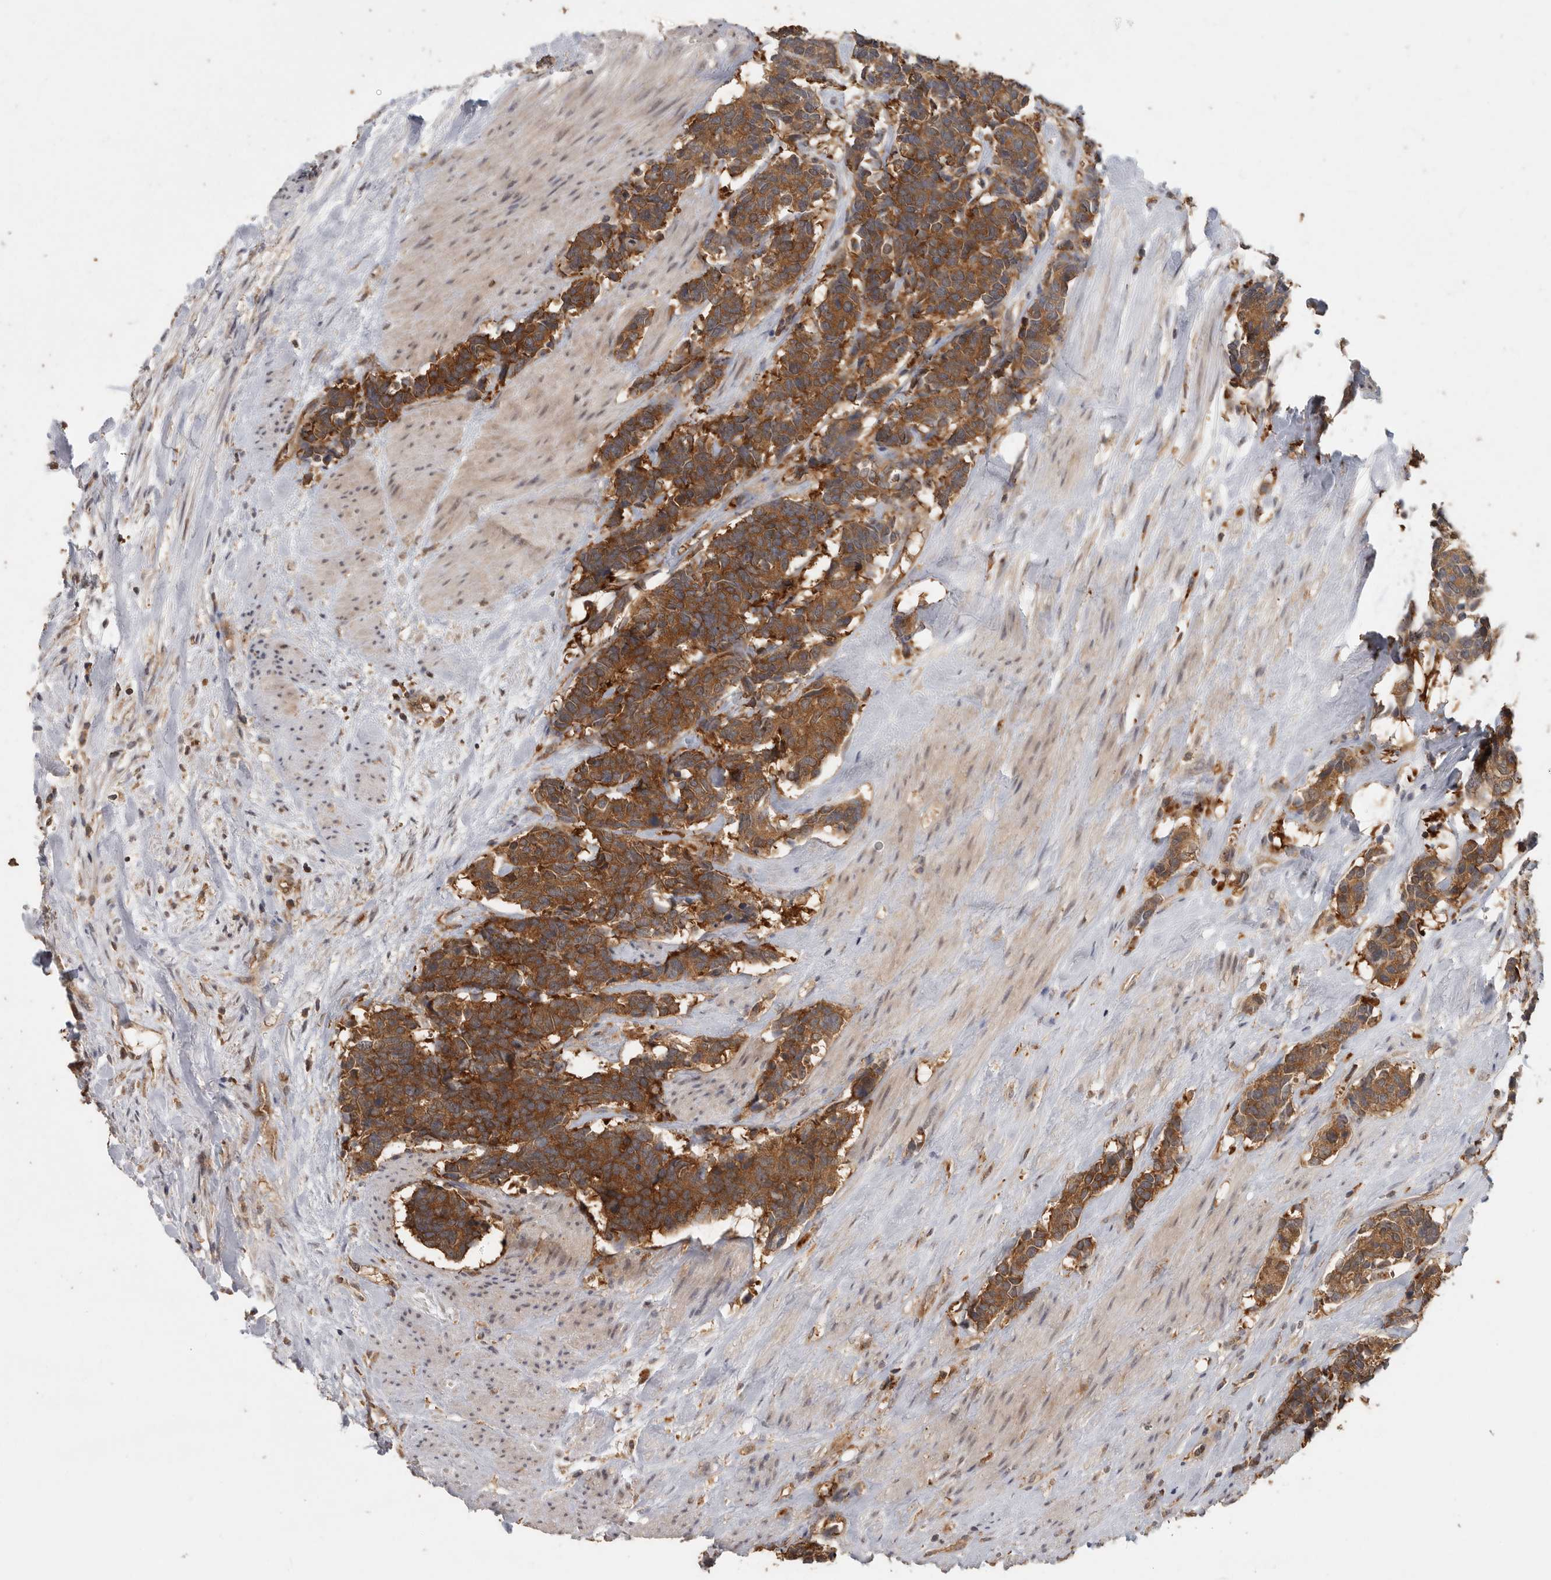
{"staining": {"intensity": "strong", "quantity": ">75%", "location": "cytoplasmic/membranous"}, "tissue": "carcinoid", "cell_type": "Tumor cells", "image_type": "cancer", "snomed": [{"axis": "morphology", "description": "Carcinoma, NOS"}, {"axis": "morphology", "description": "Carcinoid, malignant, NOS"}, {"axis": "topography", "description": "Urinary bladder"}], "caption": "Protein expression analysis of carcinoid exhibits strong cytoplasmic/membranous staining in approximately >75% of tumor cells.", "gene": "CCT8", "patient": {"sex": "male", "age": 57}}